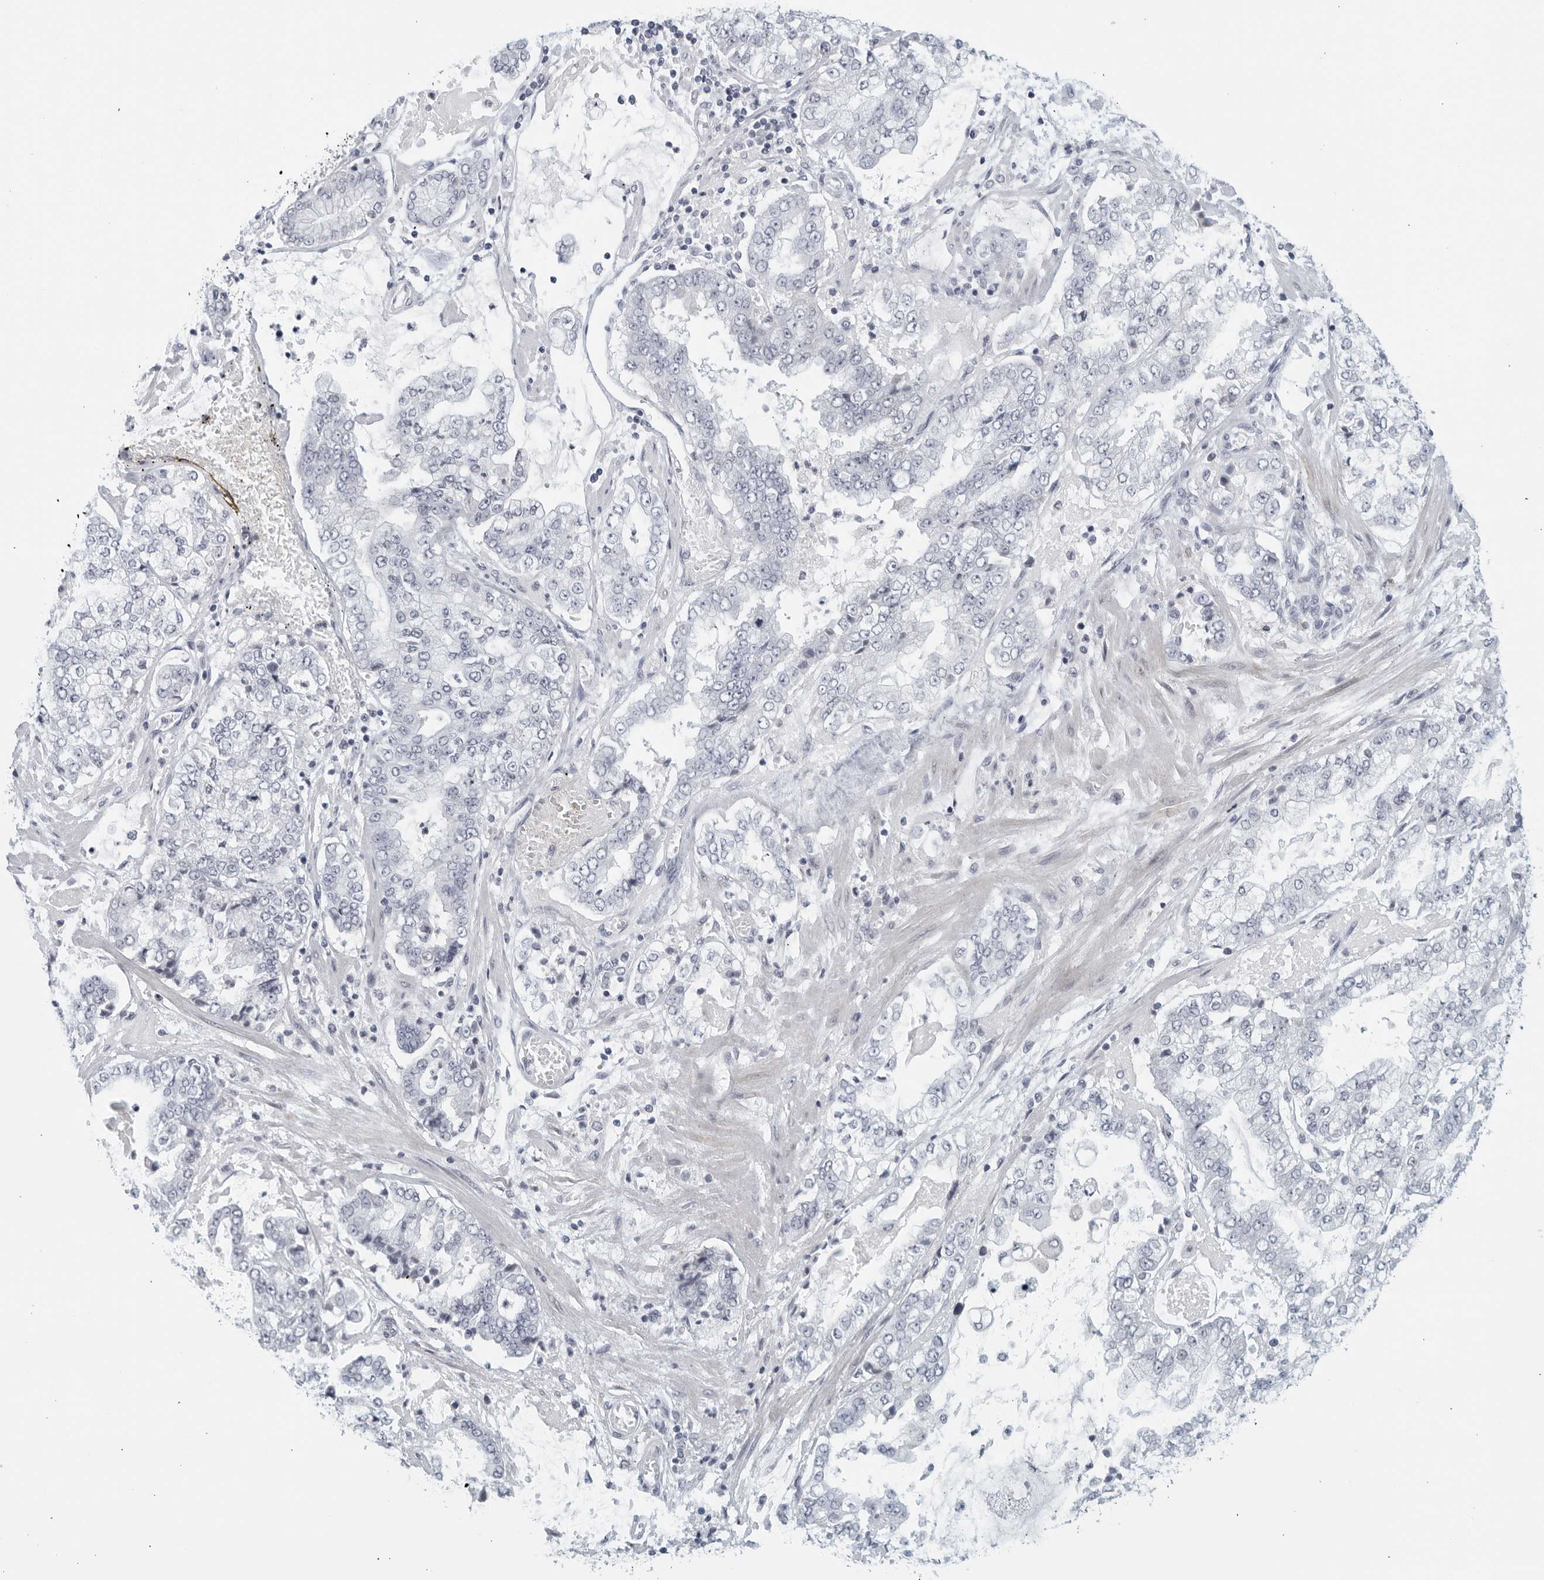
{"staining": {"intensity": "negative", "quantity": "none", "location": "none"}, "tissue": "stomach cancer", "cell_type": "Tumor cells", "image_type": "cancer", "snomed": [{"axis": "morphology", "description": "Adenocarcinoma, NOS"}, {"axis": "topography", "description": "Stomach"}], "caption": "An immunohistochemistry (IHC) histopathology image of stomach cancer (adenocarcinoma) is shown. There is no staining in tumor cells of stomach cancer (adenocarcinoma).", "gene": "MATN1", "patient": {"sex": "male", "age": 76}}